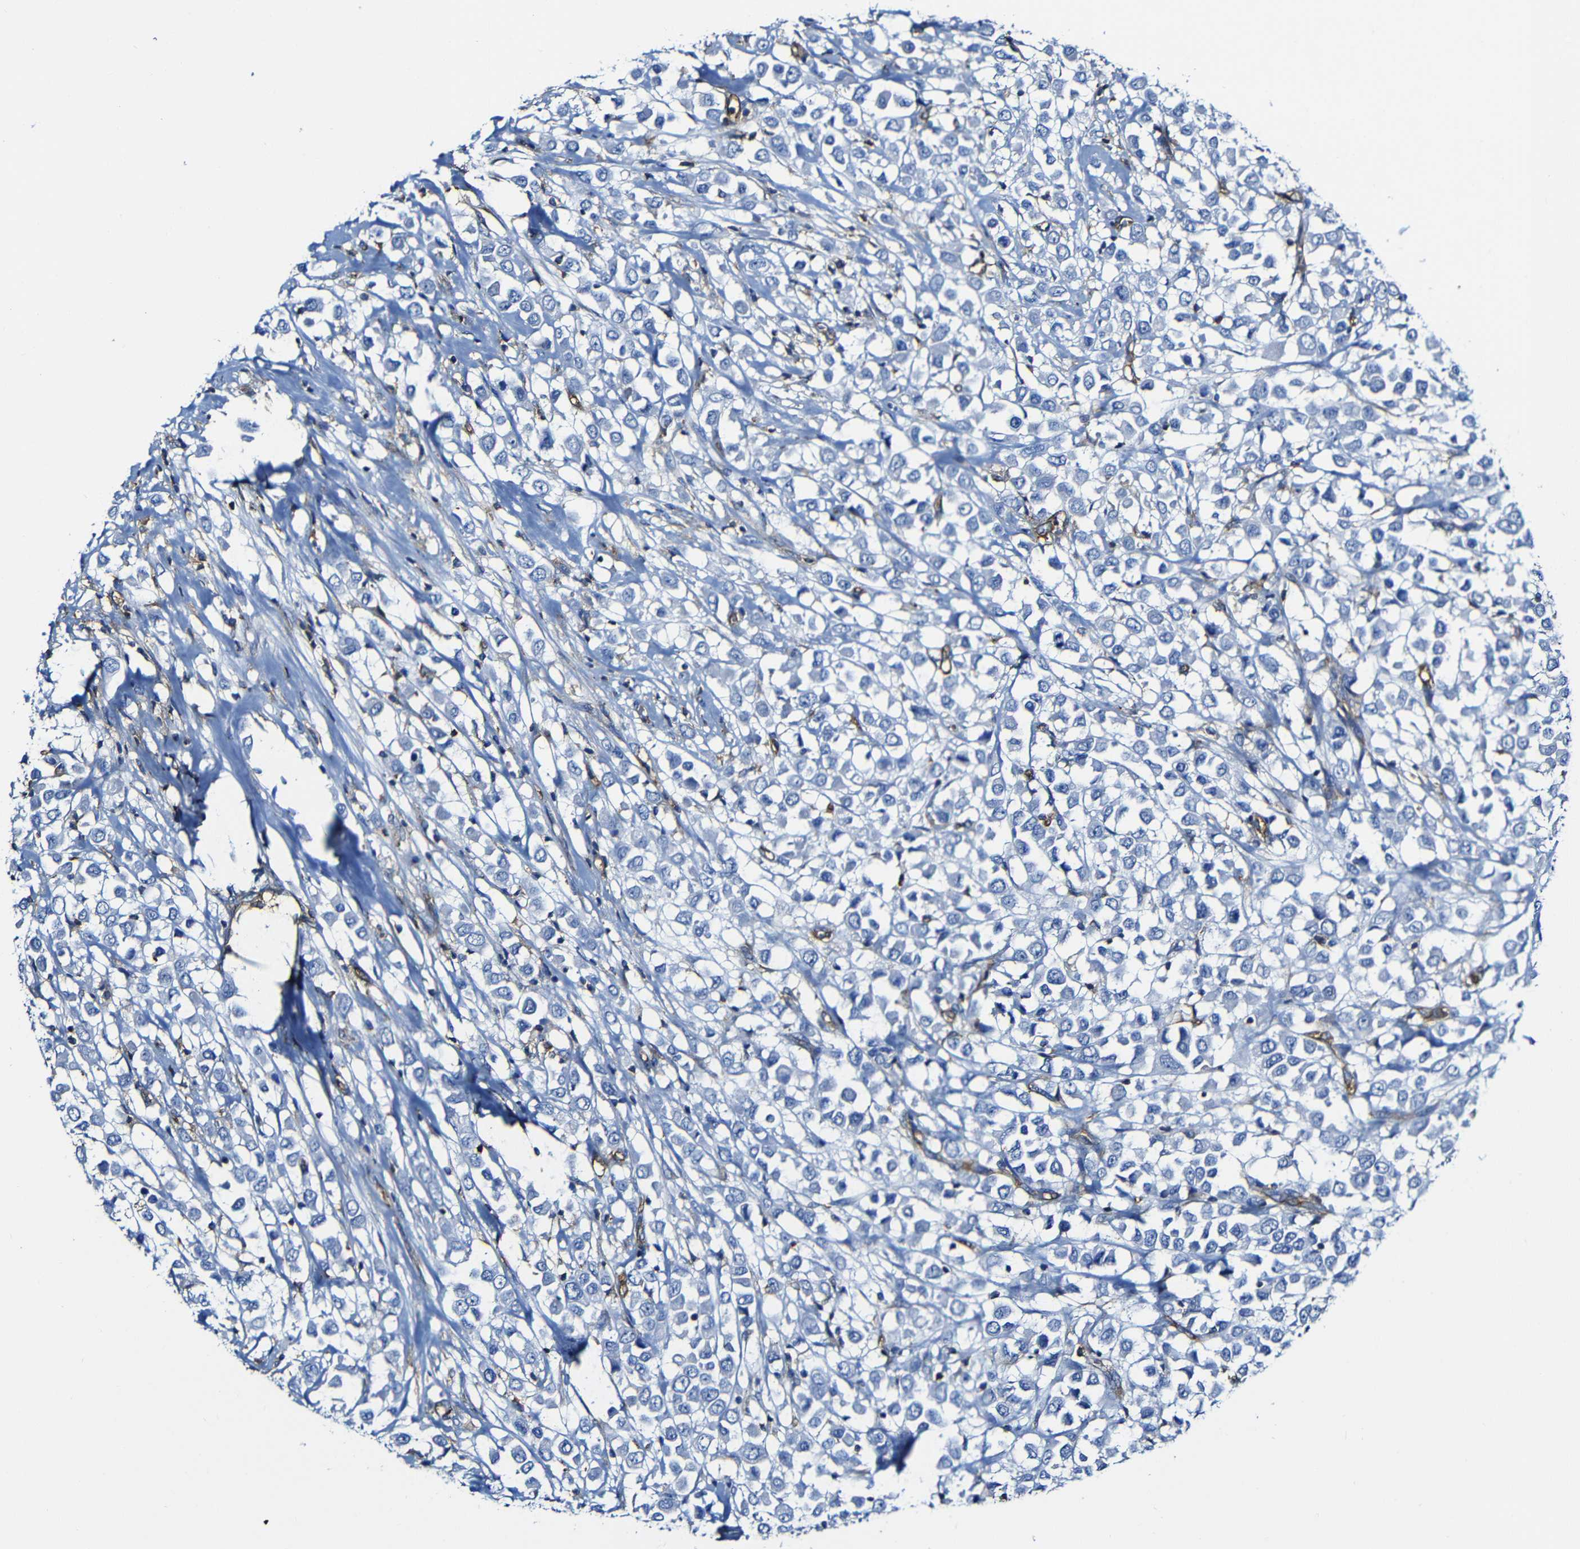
{"staining": {"intensity": "negative", "quantity": "none", "location": "none"}, "tissue": "breast cancer", "cell_type": "Tumor cells", "image_type": "cancer", "snomed": [{"axis": "morphology", "description": "Duct carcinoma"}, {"axis": "topography", "description": "Breast"}], "caption": "A high-resolution micrograph shows IHC staining of infiltrating ductal carcinoma (breast), which shows no significant expression in tumor cells.", "gene": "MSN", "patient": {"sex": "female", "age": 61}}